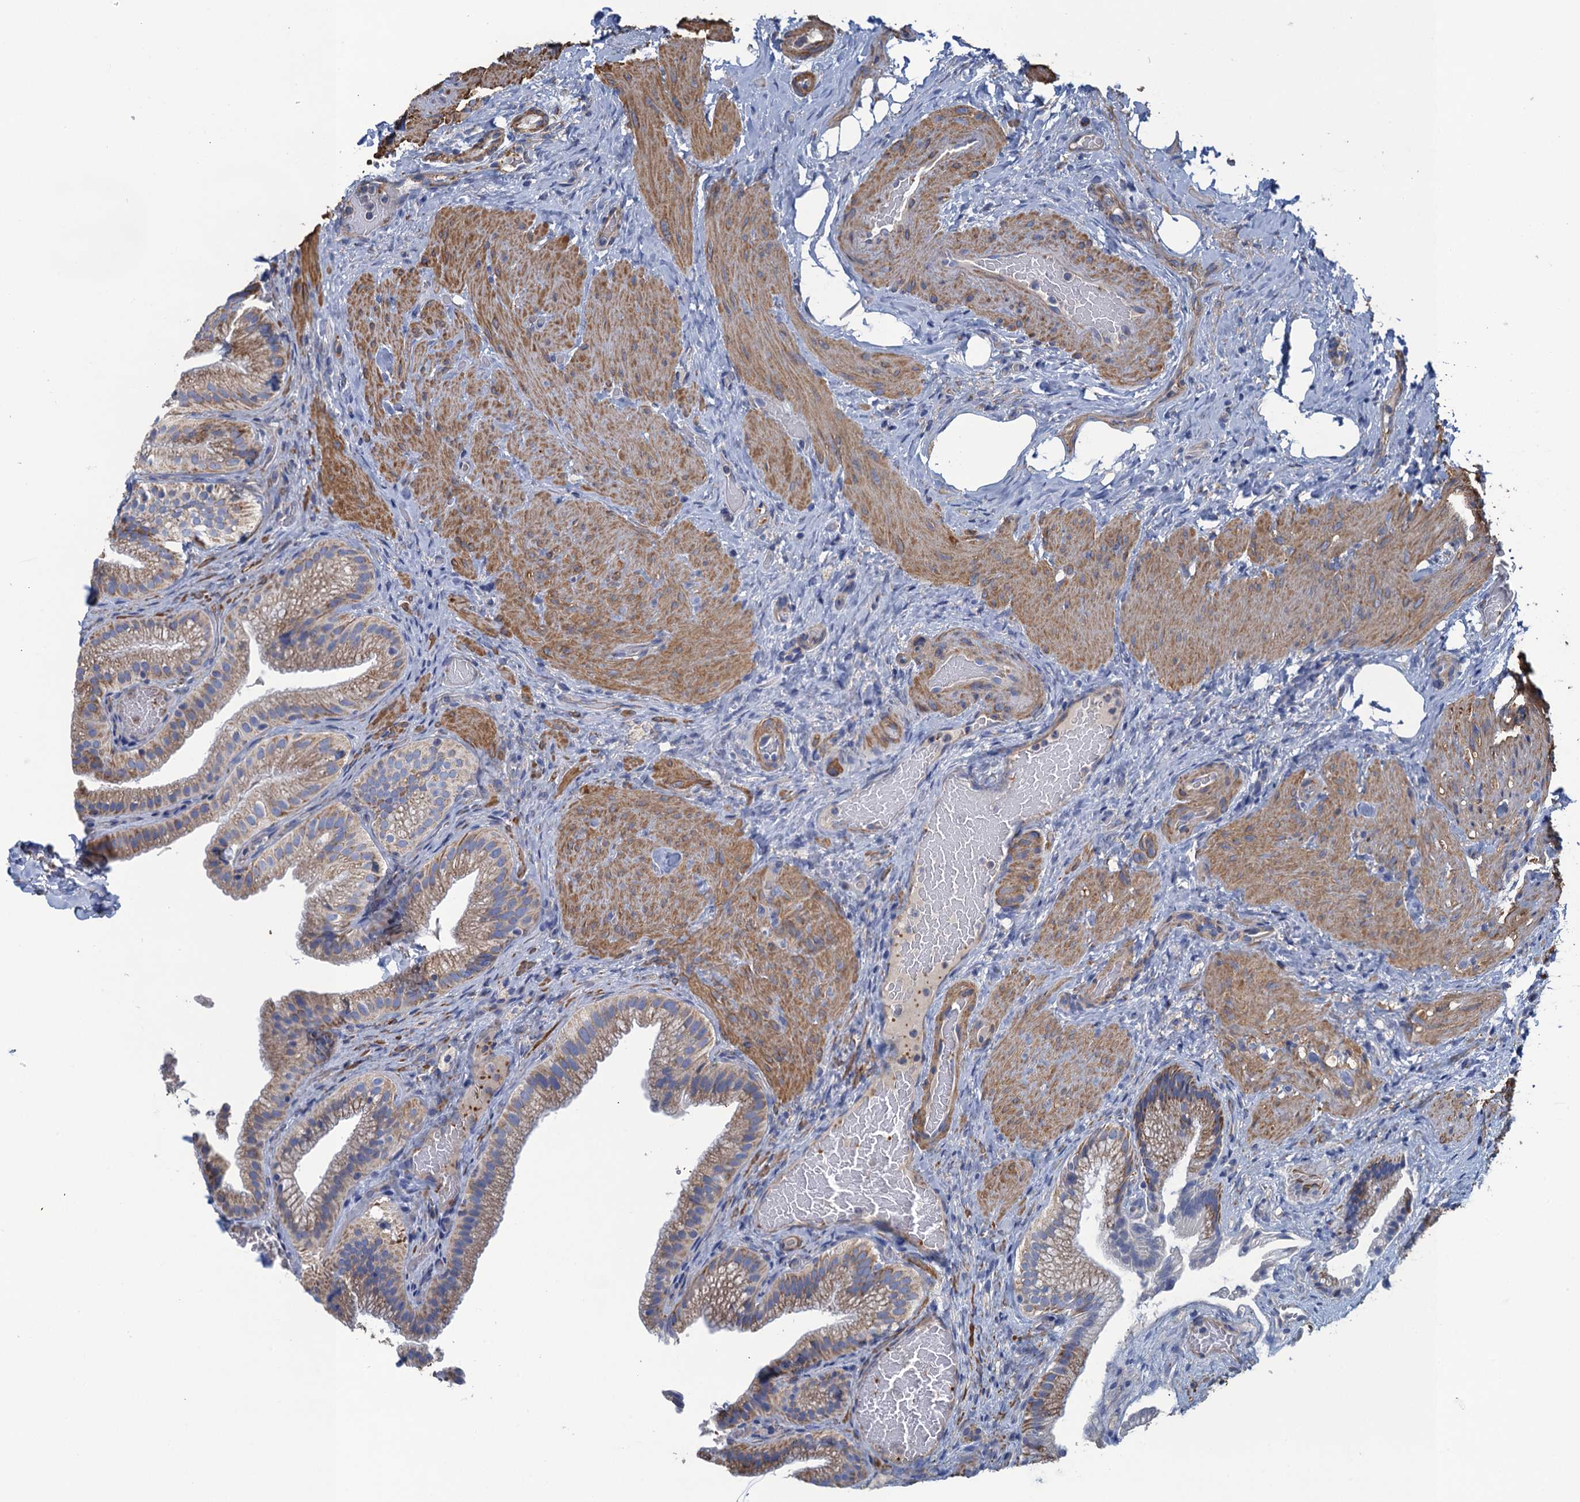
{"staining": {"intensity": "weak", "quantity": ">75%", "location": "cytoplasmic/membranous"}, "tissue": "gallbladder", "cell_type": "Glandular cells", "image_type": "normal", "snomed": [{"axis": "morphology", "description": "Normal tissue, NOS"}, {"axis": "morphology", "description": "Inflammation, NOS"}, {"axis": "topography", "description": "Gallbladder"}], "caption": "Immunohistochemical staining of benign gallbladder displays low levels of weak cytoplasmic/membranous expression in about >75% of glandular cells. Nuclei are stained in blue.", "gene": "ENSG00000260643", "patient": {"sex": "male", "age": 51}}